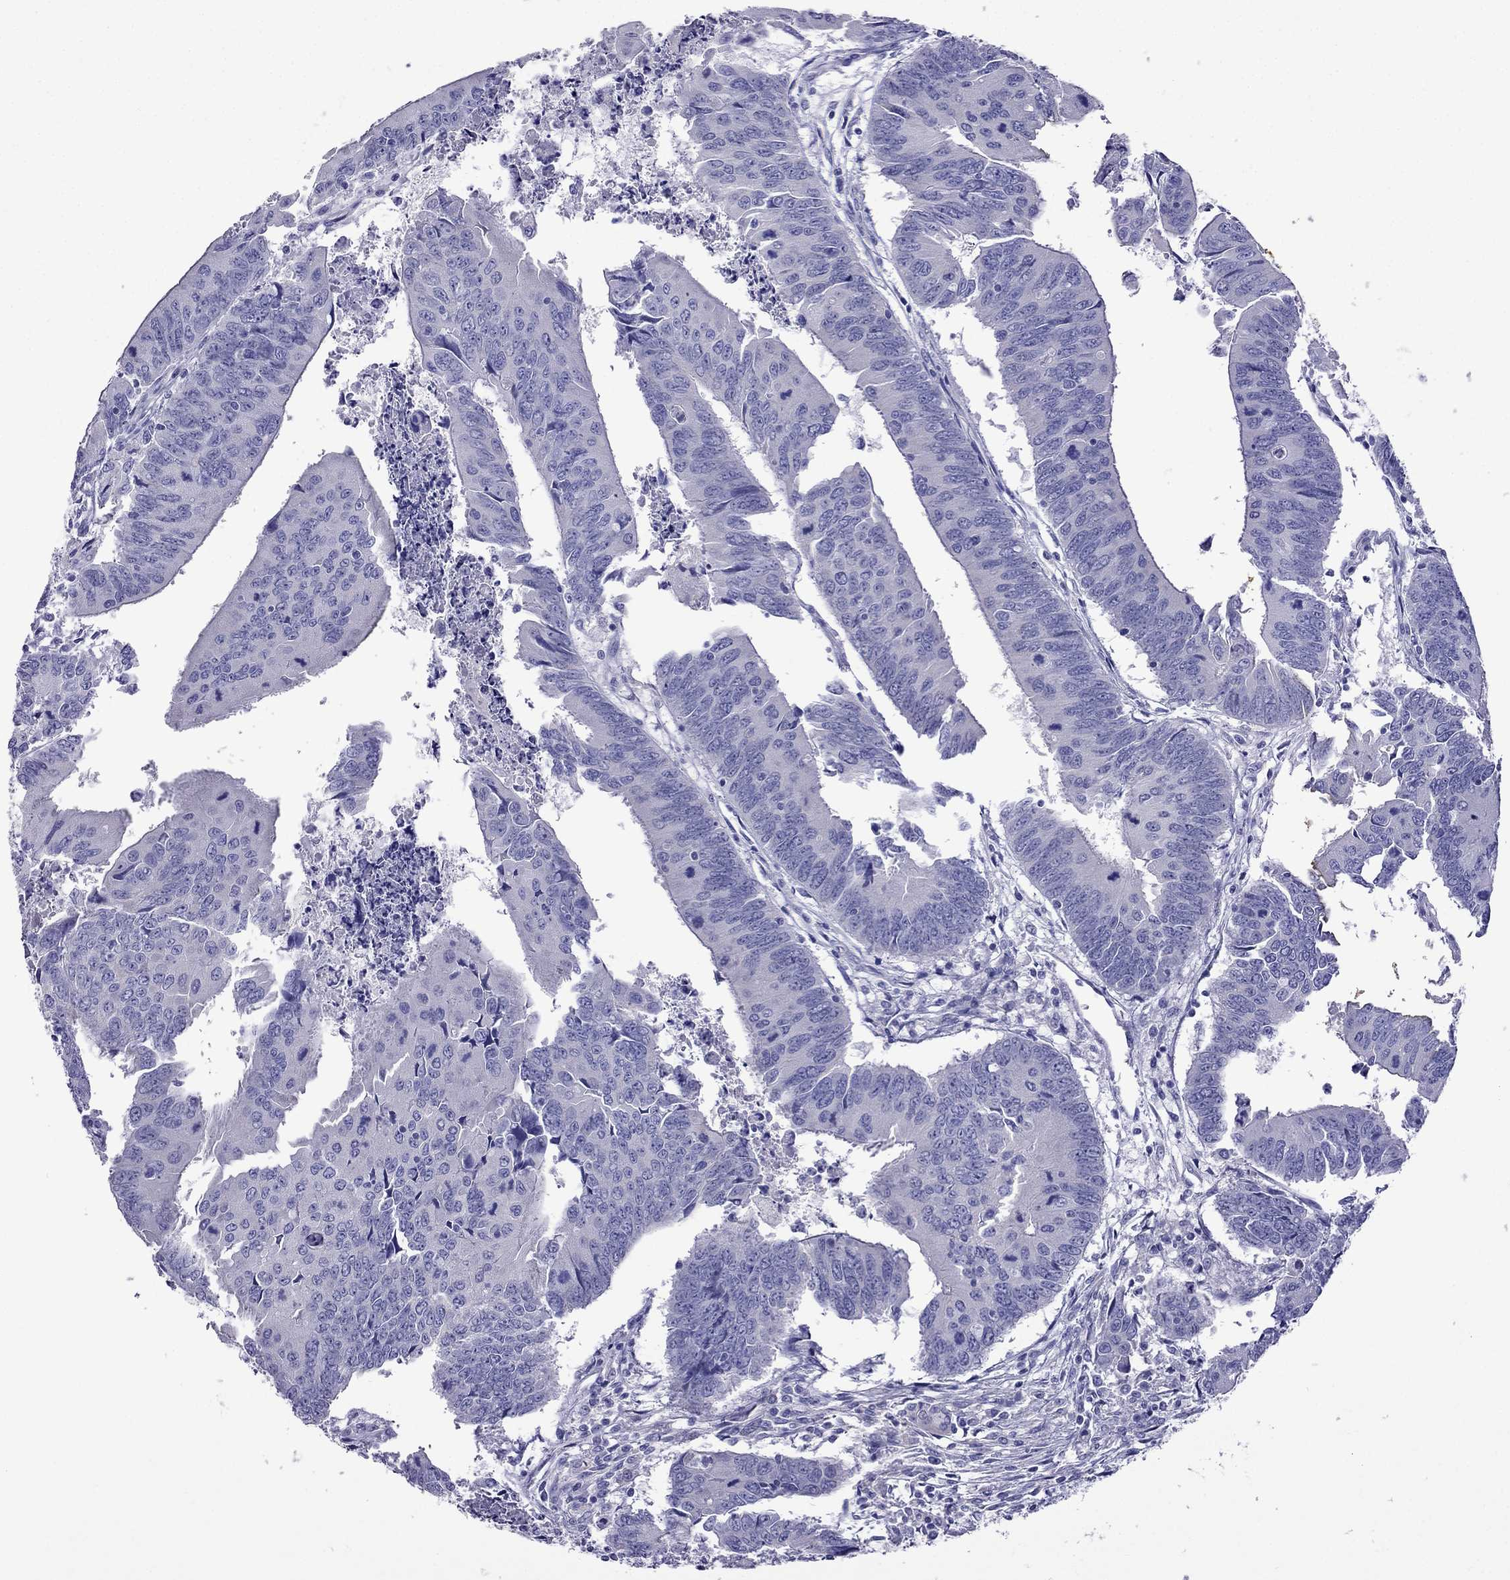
{"staining": {"intensity": "negative", "quantity": "none", "location": "none"}, "tissue": "colorectal cancer", "cell_type": "Tumor cells", "image_type": "cancer", "snomed": [{"axis": "morphology", "description": "Adenocarcinoma, NOS"}, {"axis": "topography", "description": "Rectum"}], "caption": "Protein analysis of colorectal adenocarcinoma displays no significant staining in tumor cells. (Stains: DAB IHC with hematoxylin counter stain, Microscopy: brightfield microscopy at high magnification).", "gene": "TDRD1", "patient": {"sex": "male", "age": 67}}